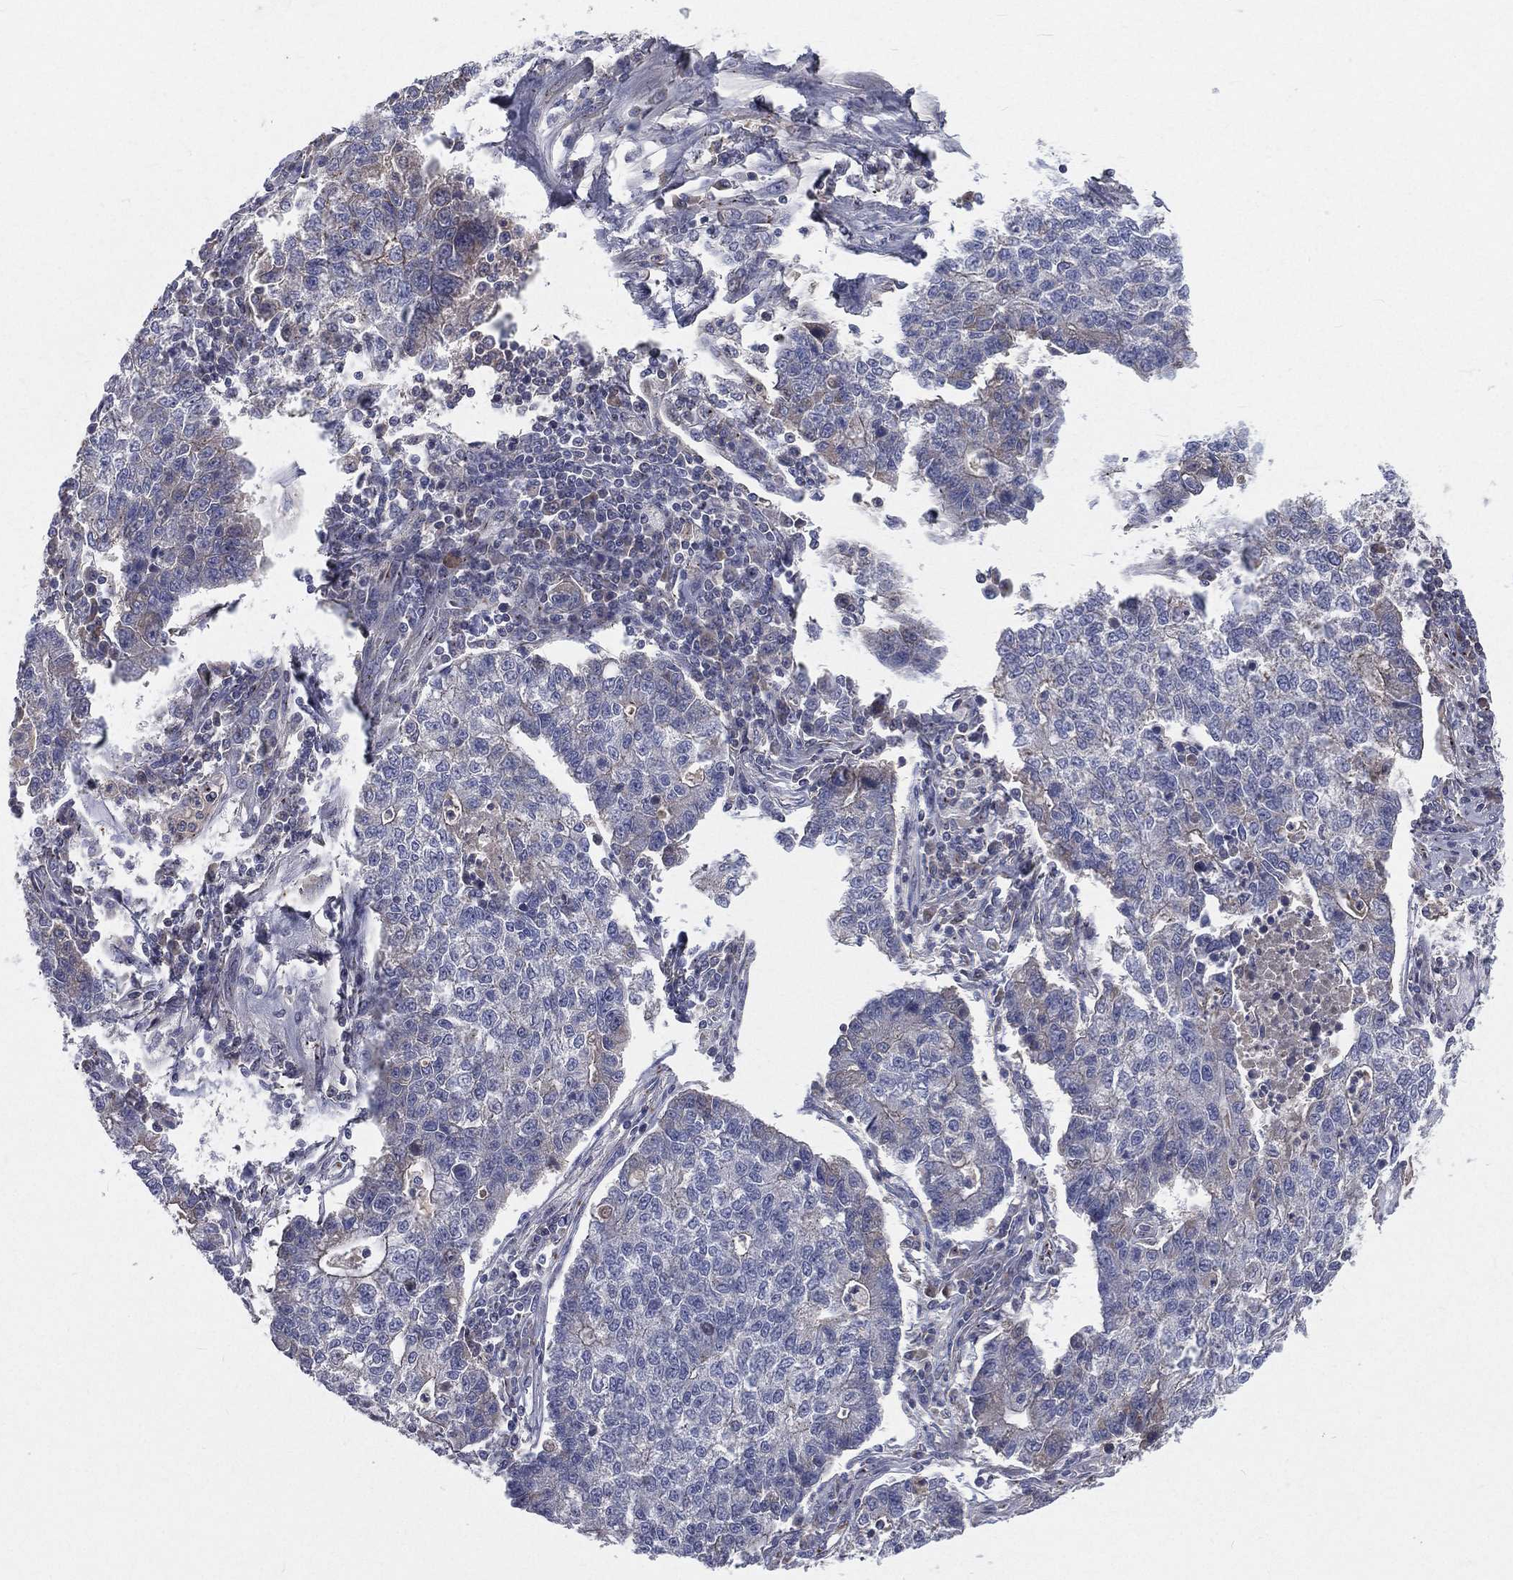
{"staining": {"intensity": "negative", "quantity": "none", "location": "none"}, "tissue": "lung cancer", "cell_type": "Tumor cells", "image_type": "cancer", "snomed": [{"axis": "morphology", "description": "Adenocarcinoma, NOS"}, {"axis": "topography", "description": "Lung"}], "caption": "Tumor cells show no significant protein positivity in adenocarcinoma (lung).", "gene": "CROCC", "patient": {"sex": "male", "age": 57}}